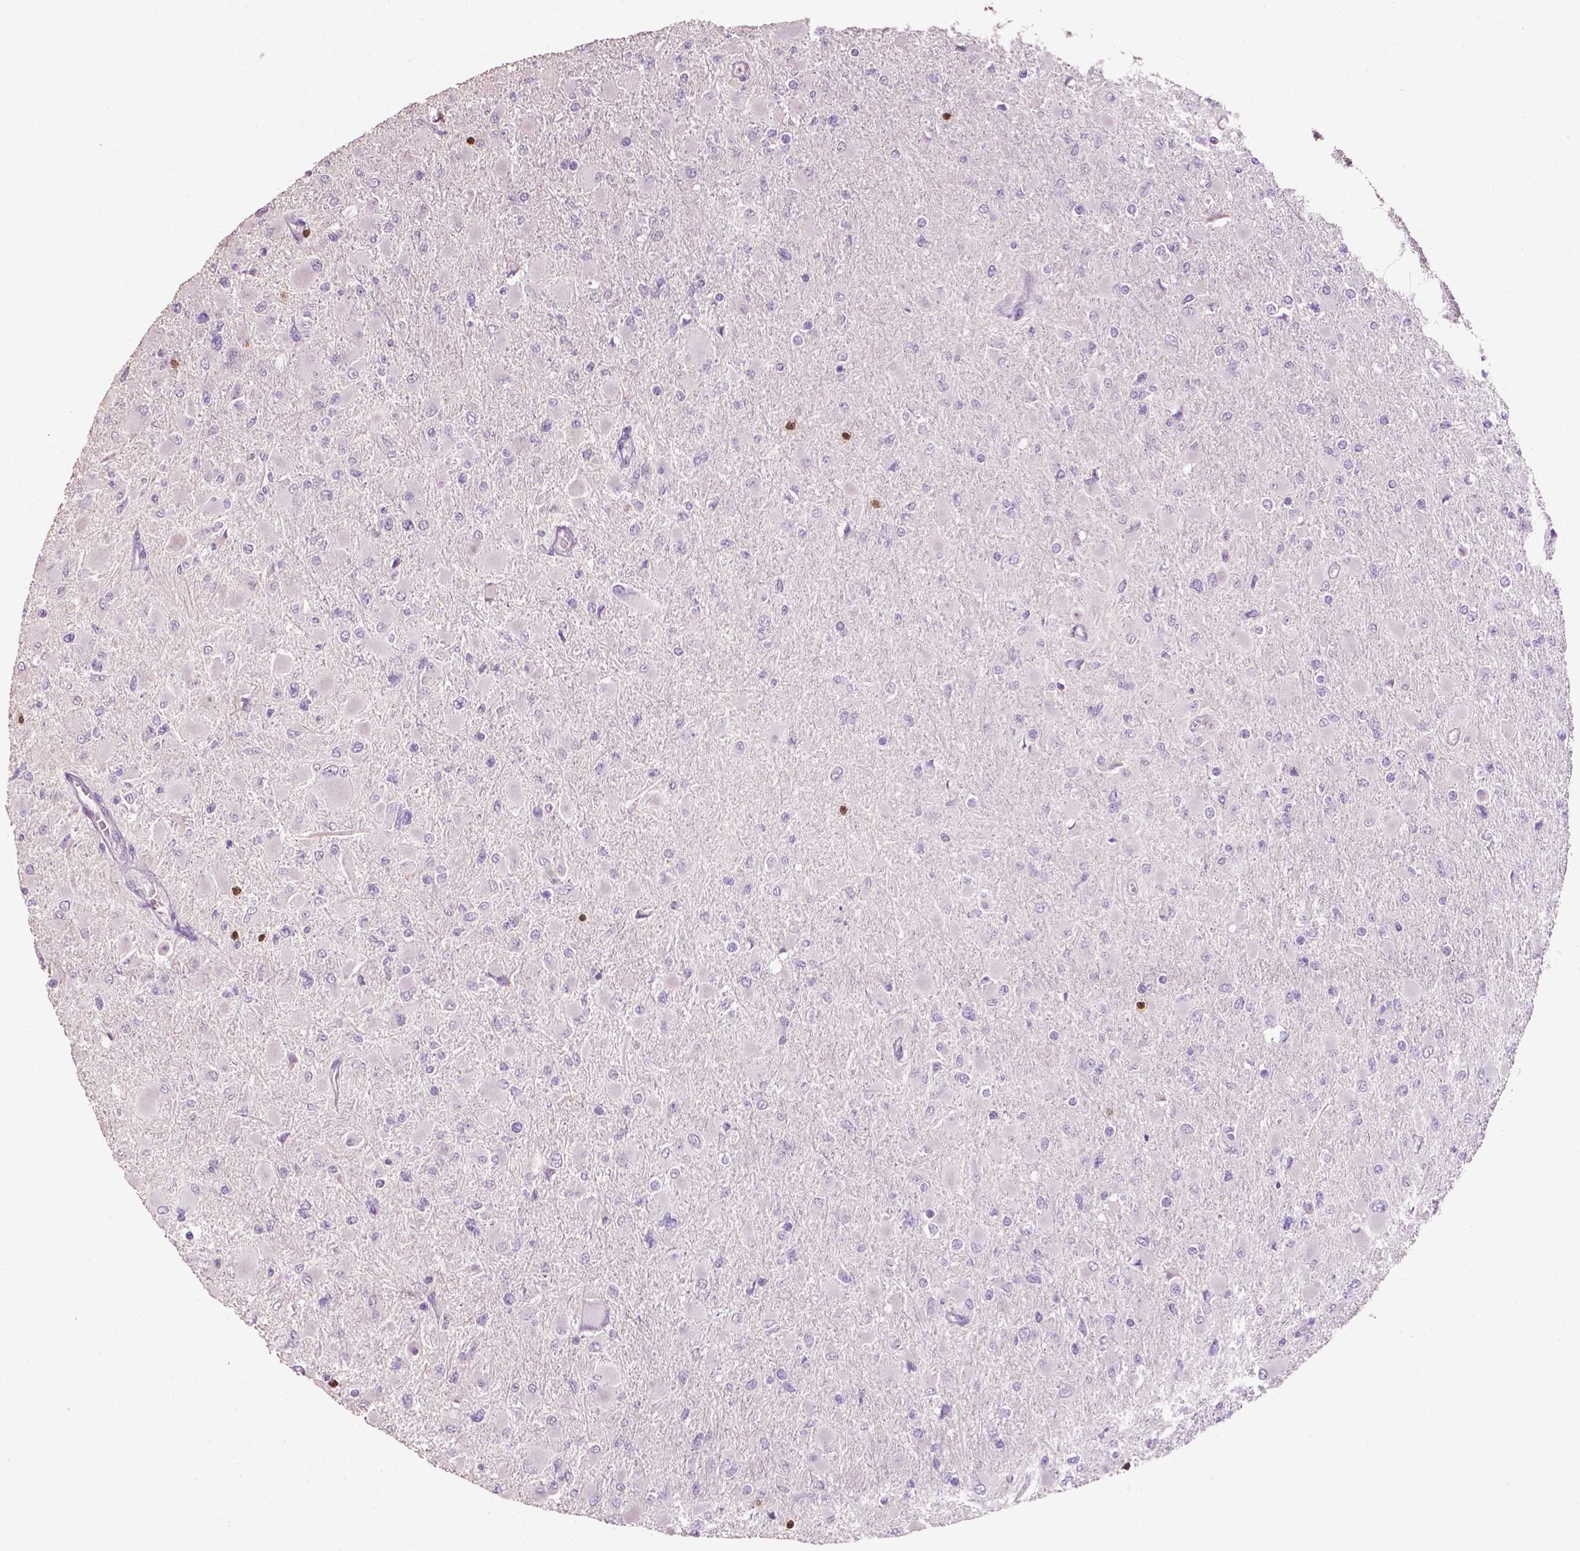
{"staining": {"intensity": "negative", "quantity": "none", "location": "none"}, "tissue": "glioma", "cell_type": "Tumor cells", "image_type": "cancer", "snomed": [{"axis": "morphology", "description": "Glioma, malignant, High grade"}, {"axis": "topography", "description": "Cerebral cortex"}], "caption": "Micrograph shows no significant protein staining in tumor cells of malignant high-grade glioma. (DAB IHC visualized using brightfield microscopy, high magnification).", "gene": "TBC1D10C", "patient": {"sex": "female", "age": 36}}